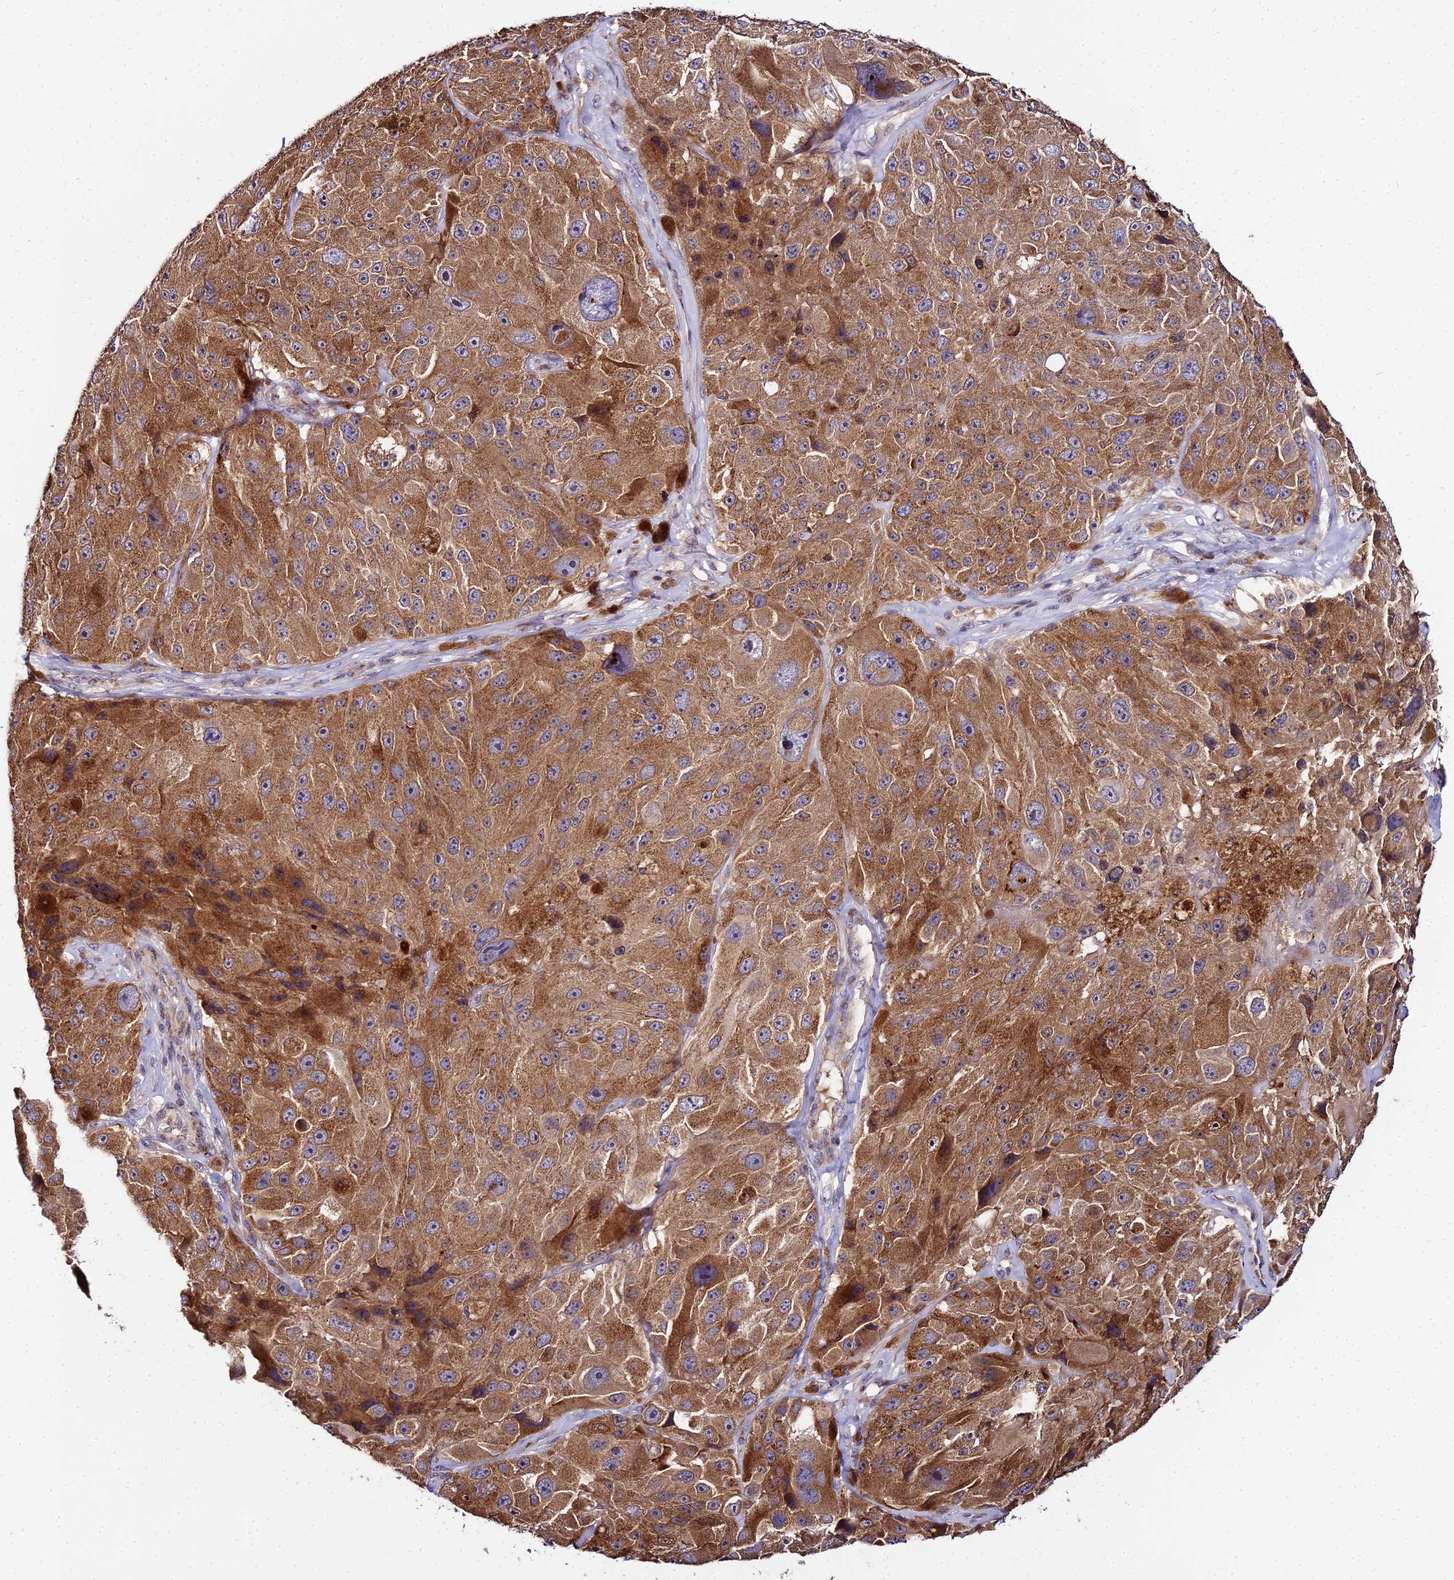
{"staining": {"intensity": "strong", "quantity": ">75%", "location": "cytoplasmic/membranous"}, "tissue": "melanoma", "cell_type": "Tumor cells", "image_type": "cancer", "snomed": [{"axis": "morphology", "description": "Malignant melanoma, Metastatic site"}, {"axis": "topography", "description": "Lymph node"}], "caption": "Brown immunohistochemical staining in malignant melanoma (metastatic site) exhibits strong cytoplasmic/membranous staining in approximately >75% of tumor cells.", "gene": "PEX19", "patient": {"sex": "male", "age": 62}}